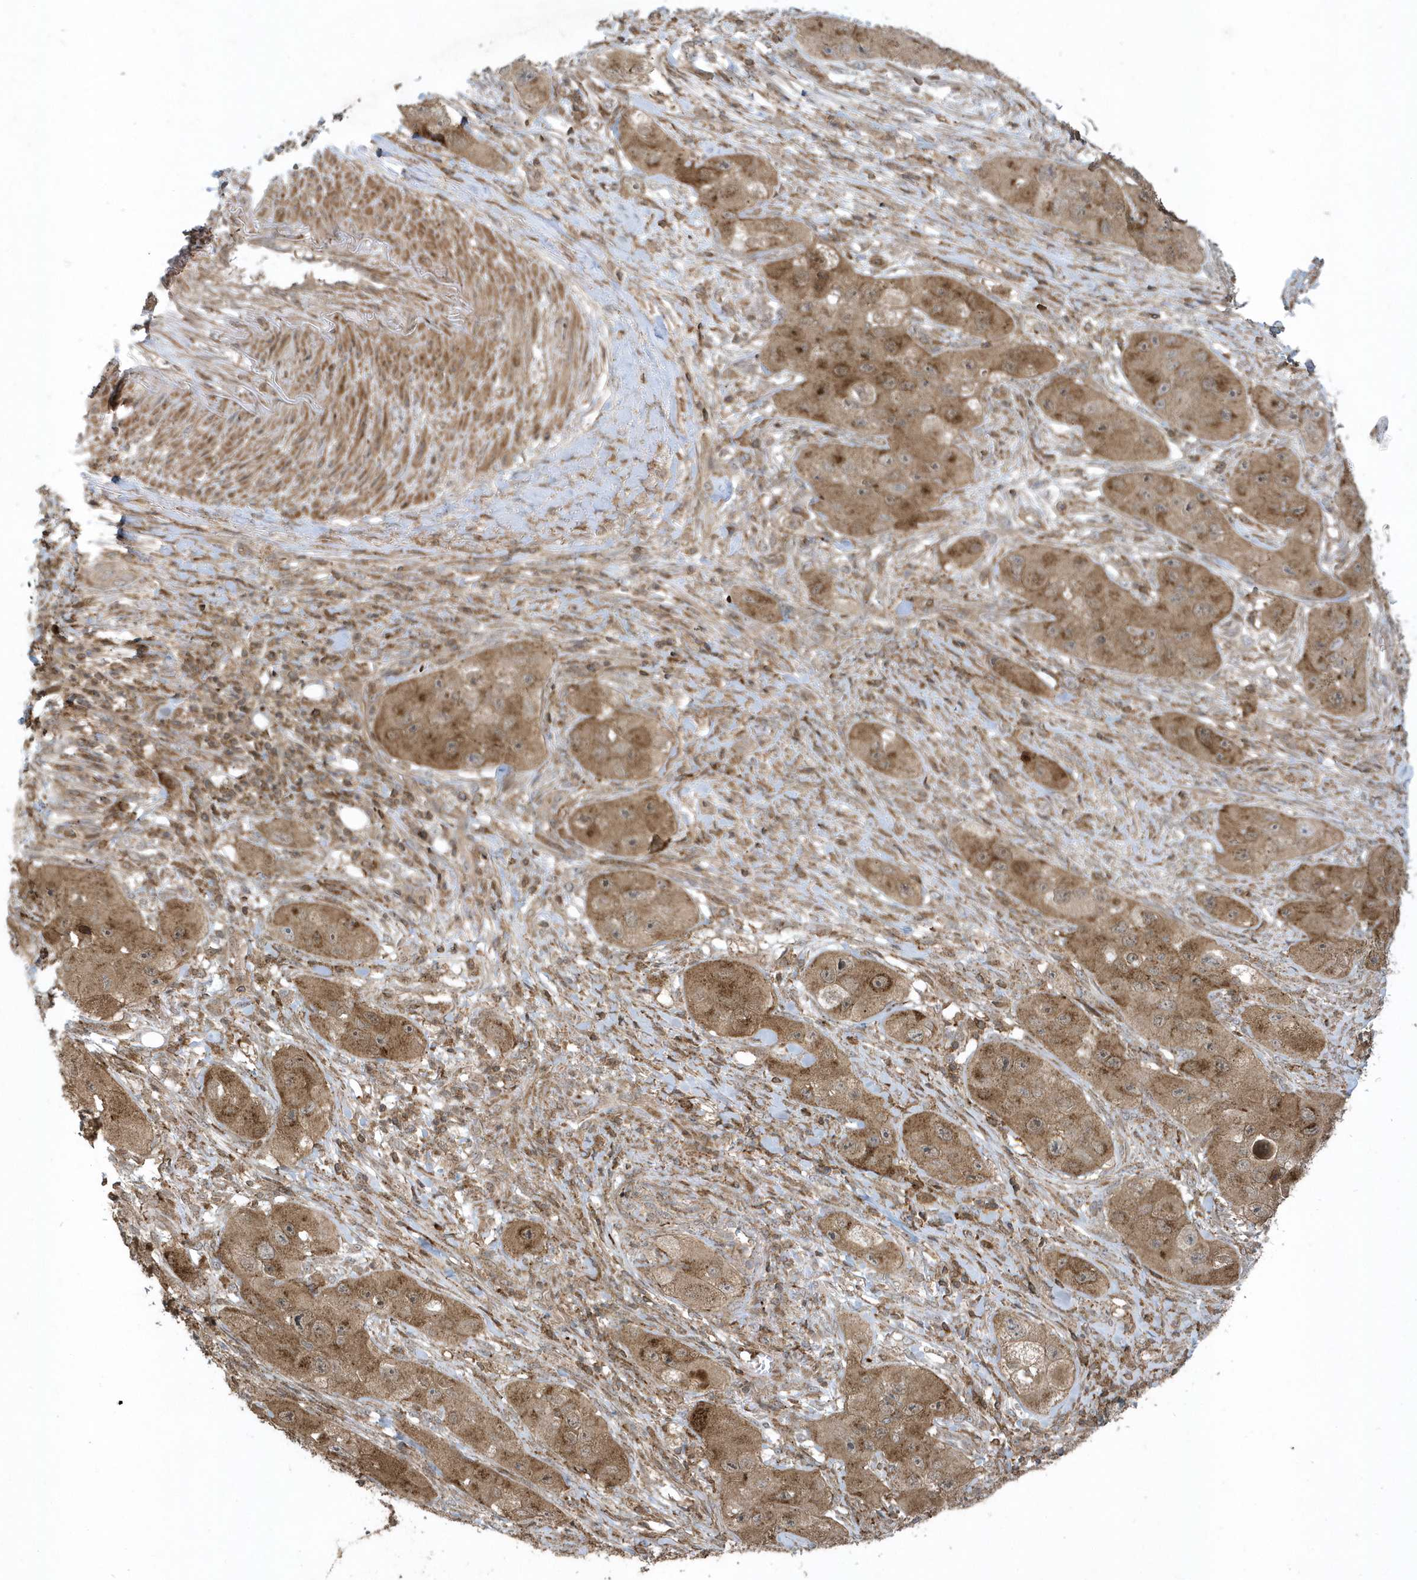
{"staining": {"intensity": "moderate", "quantity": ">75%", "location": "cytoplasmic/membranous"}, "tissue": "skin cancer", "cell_type": "Tumor cells", "image_type": "cancer", "snomed": [{"axis": "morphology", "description": "Squamous cell carcinoma, NOS"}, {"axis": "topography", "description": "Skin"}, {"axis": "topography", "description": "Subcutis"}], "caption": "Protein expression analysis of human squamous cell carcinoma (skin) reveals moderate cytoplasmic/membranous staining in approximately >75% of tumor cells.", "gene": "STAMBP", "patient": {"sex": "male", "age": 73}}